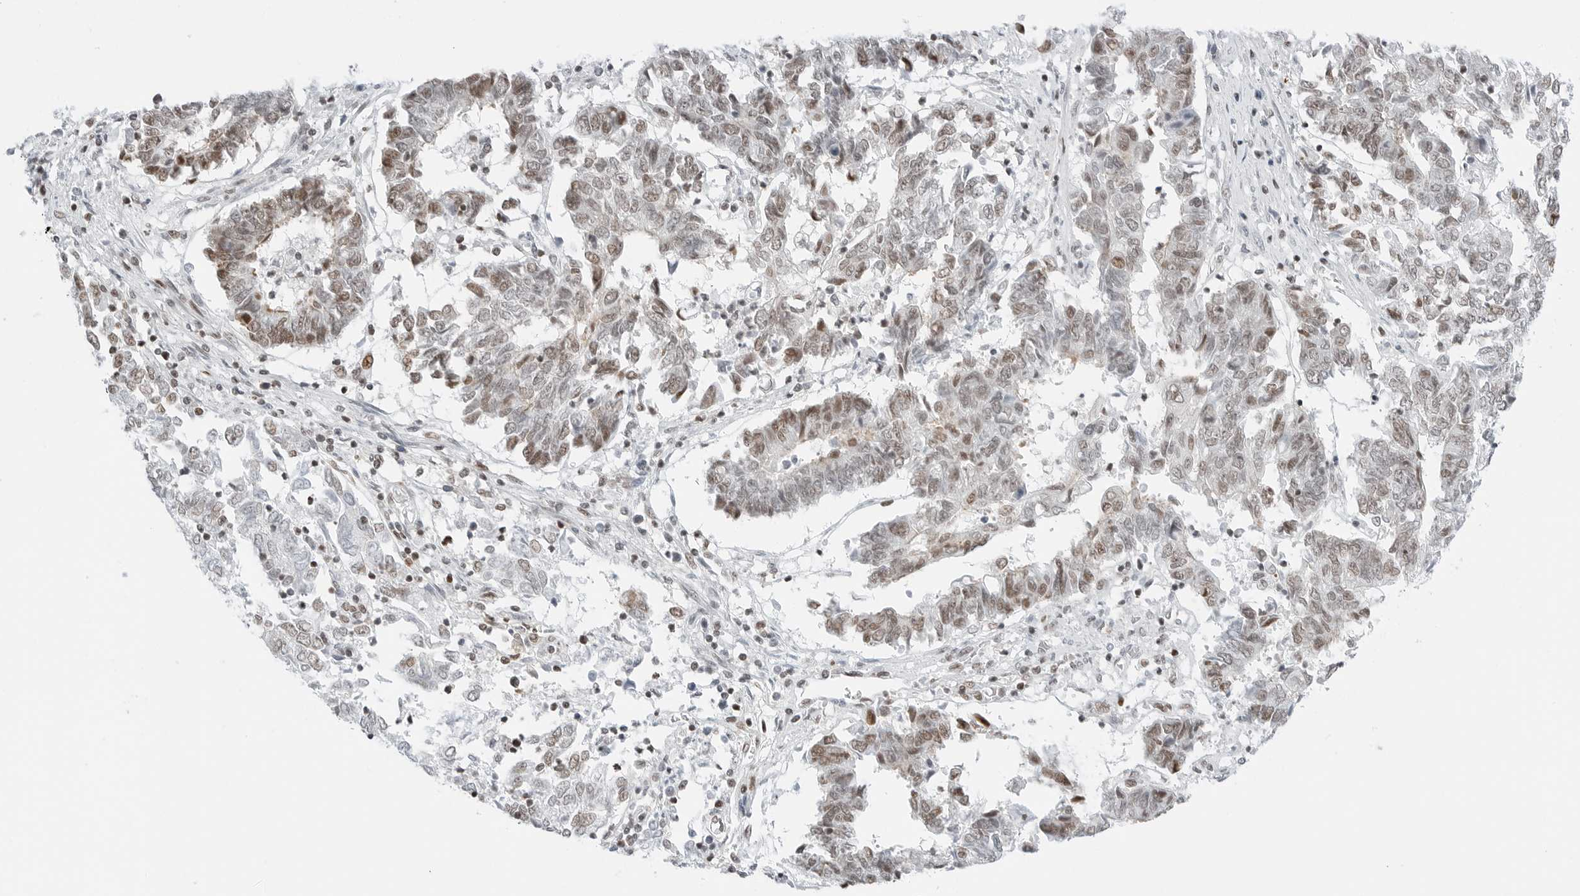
{"staining": {"intensity": "moderate", "quantity": "25%-75%", "location": "nuclear"}, "tissue": "endometrial cancer", "cell_type": "Tumor cells", "image_type": "cancer", "snomed": [{"axis": "morphology", "description": "Adenocarcinoma, NOS"}, {"axis": "topography", "description": "Endometrium"}], "caption": "This image exhibits IHC staining of endometrial cancer (adenocarcinoma), with medium moderate nuclear staining in approximately 25%-75% of tumor cells.", "gene": "CRTC2", "patient": {"sex": "female", "age": 80}}